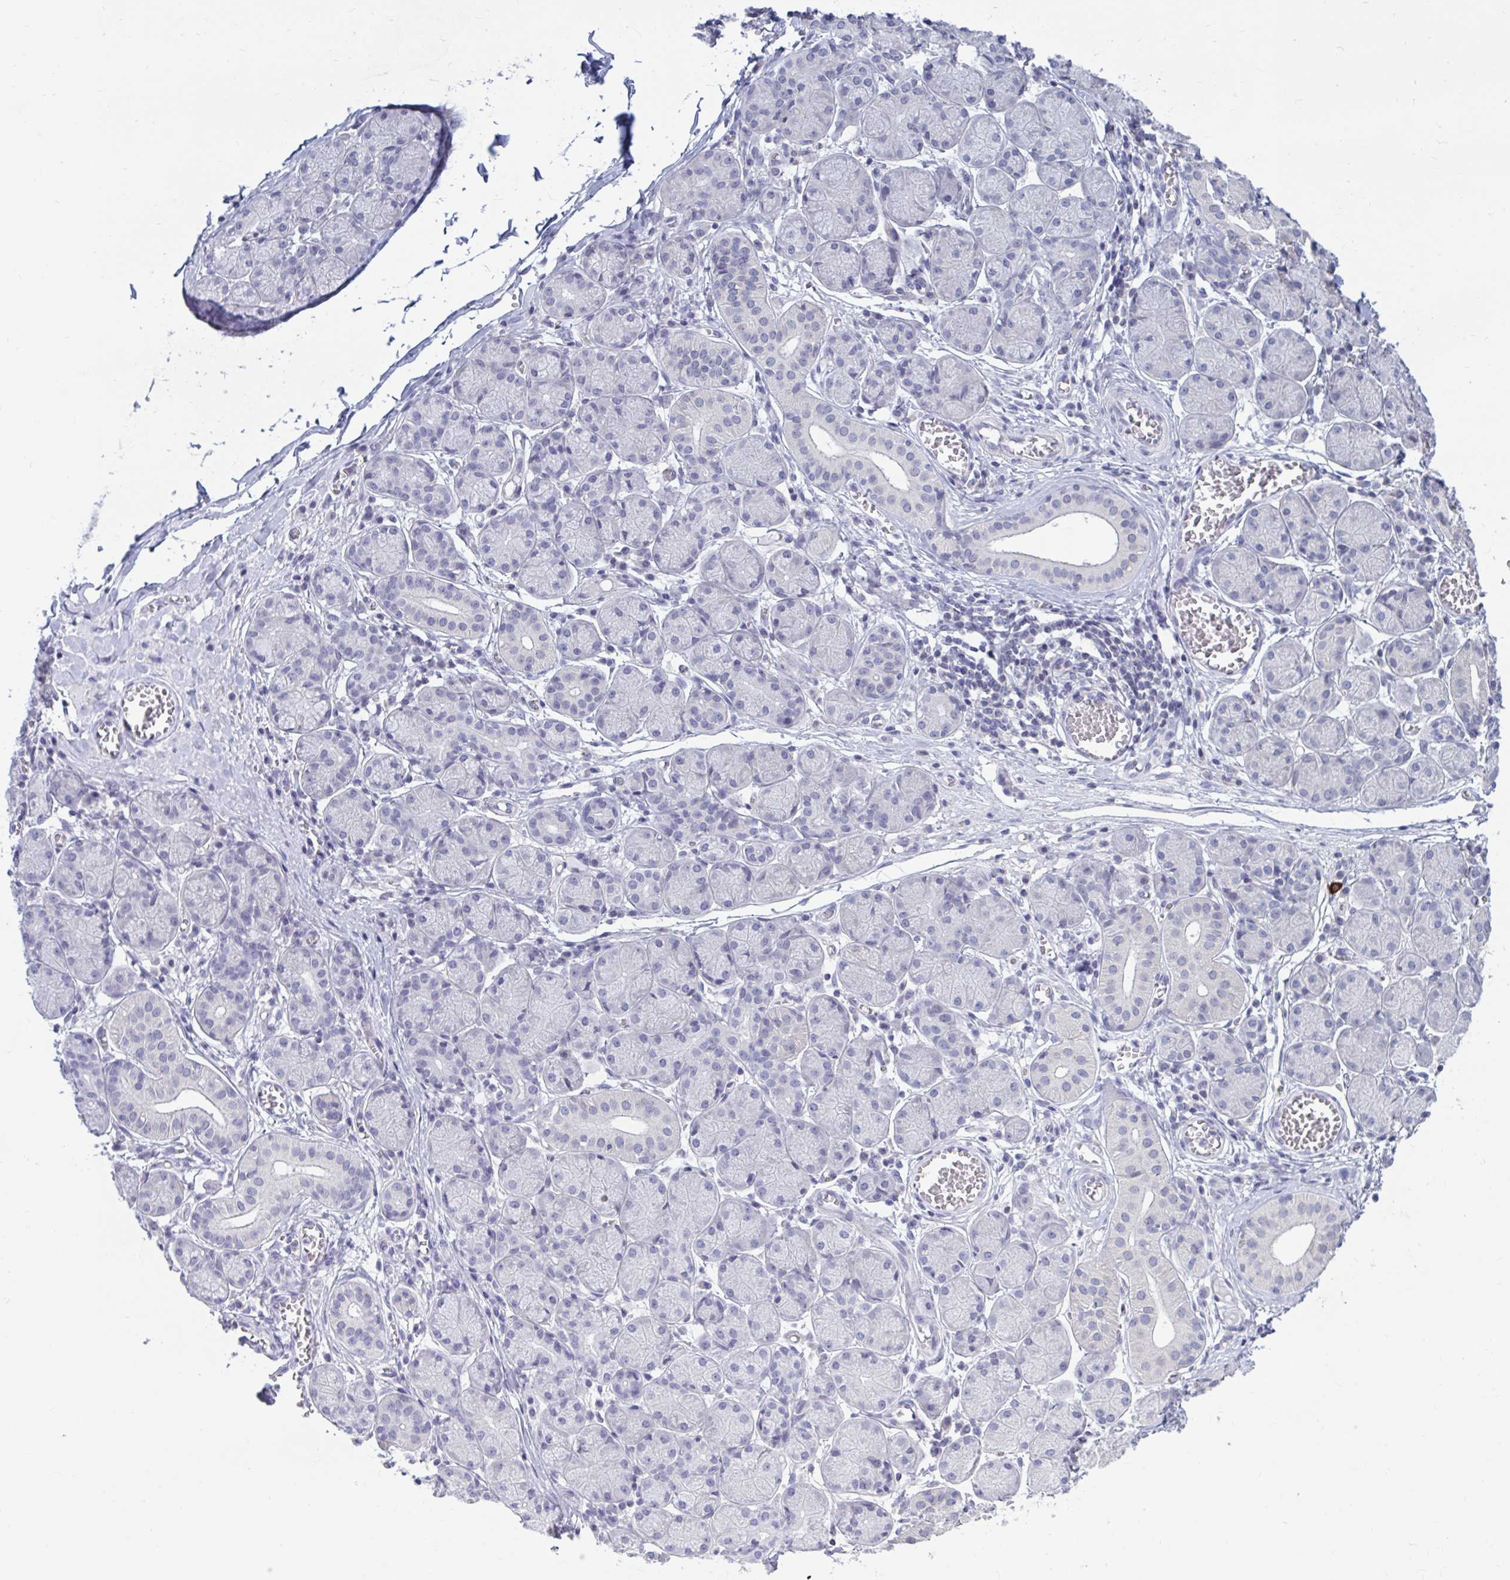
{"staining": {"intensity": "negative", "quantity": "none", "location": "none"}, "tissue": "salivary gland", "cell_type": "Glandular cells", "image_type": "normal", "snomed": [{"axis": "morphology", "description": "Normal tissue, NOS"}, {"axis": "topography", "description": "Salivary gland"}], "caption": "This micrograph is of benign salivary gland stained with immunohistochemistry (IHC) to label a protein in brown with the nuclei are counter-stained blue. There is no staining in glandular cells.", "gene": "ARPP19", "patient": {"sex": "female", "age": 24}}